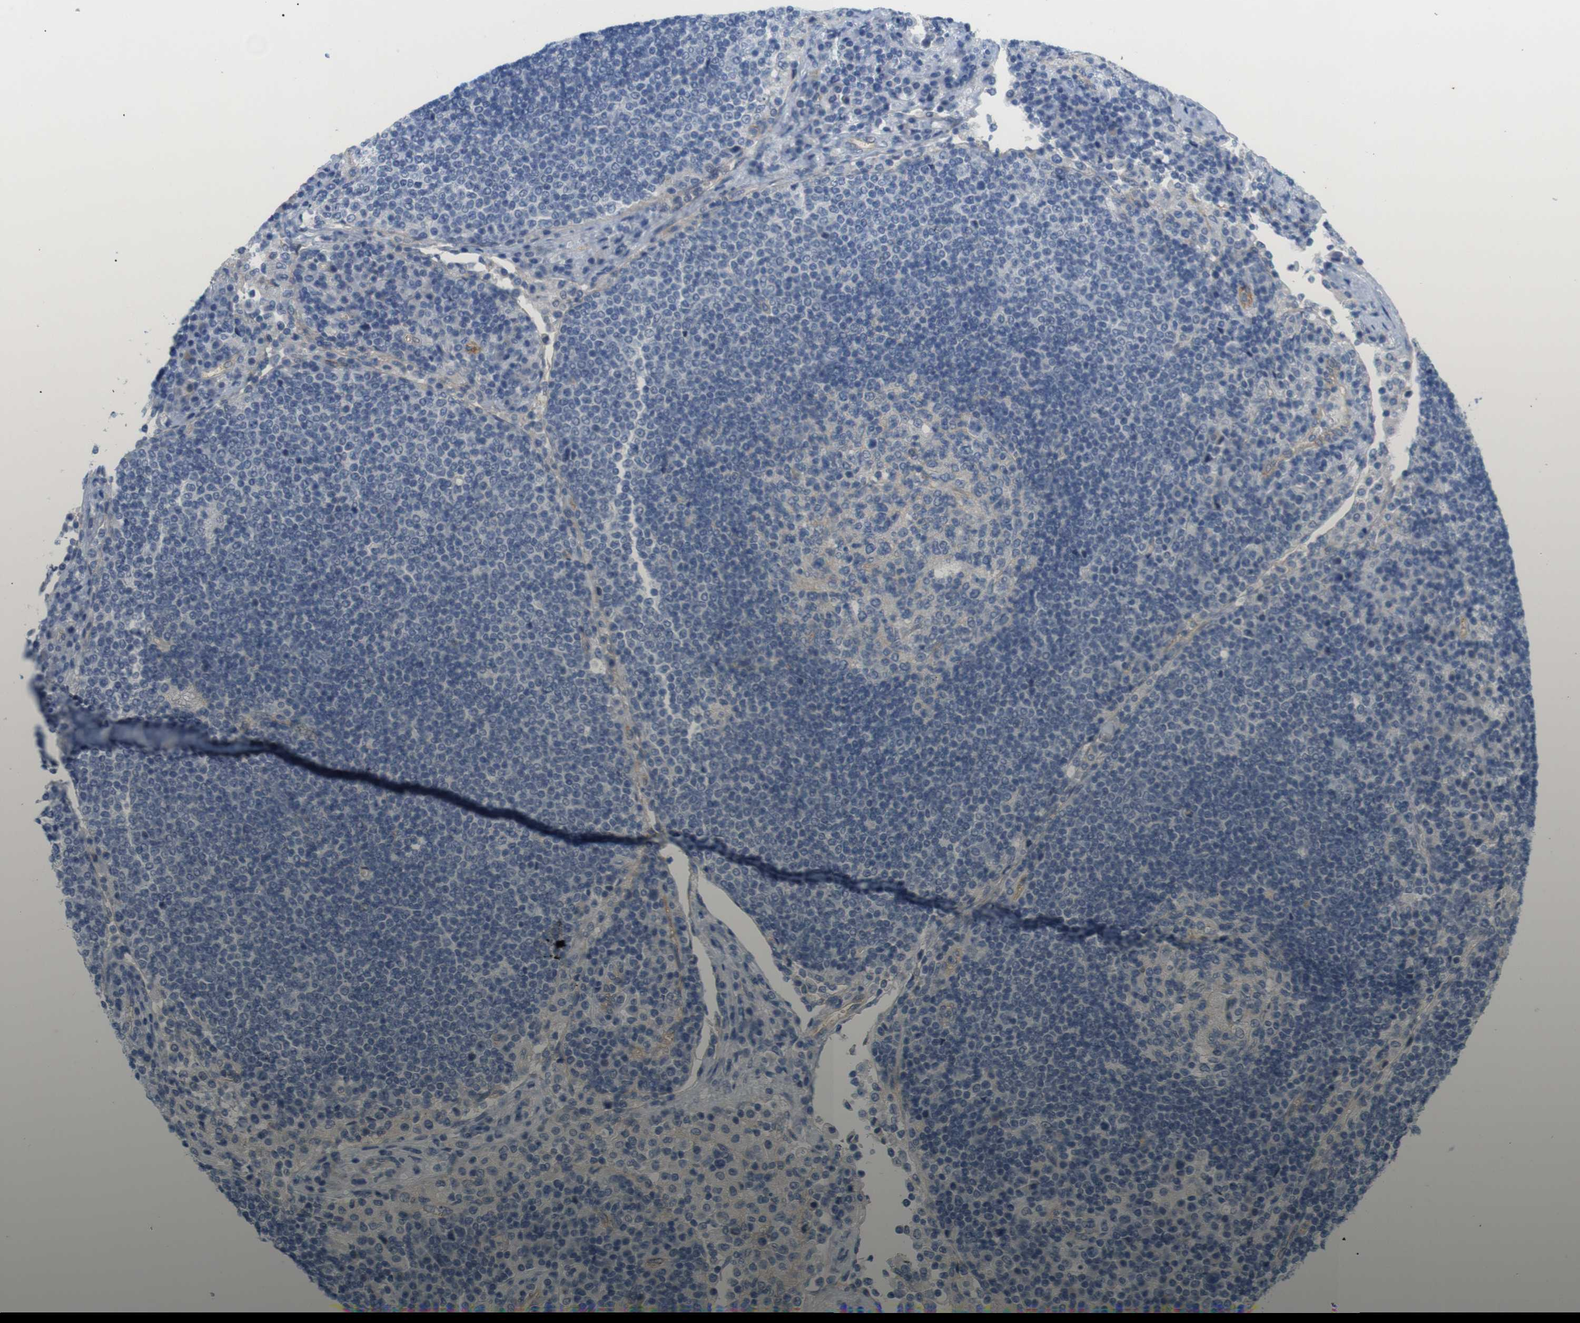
{"staining": {"intensity": "weak", "quantity": "<25%", "location": "cytoplasmic/membranous"}, "tissue": "lymph node", "cell_type": "Germinal center cells", "image_type": "normal", "snomed": [{"axis": "morphology", "description": "Normal tissue, NOS"}, {"axis": "topography", "description": "Lymph node"}], "caption": "Lymph node stained for a protein using immunohistochemistry (IHC) exhibits no staining germinal center cells.", "gene": "ITGA5", "patient": {"sex": "female", "age": 53}}